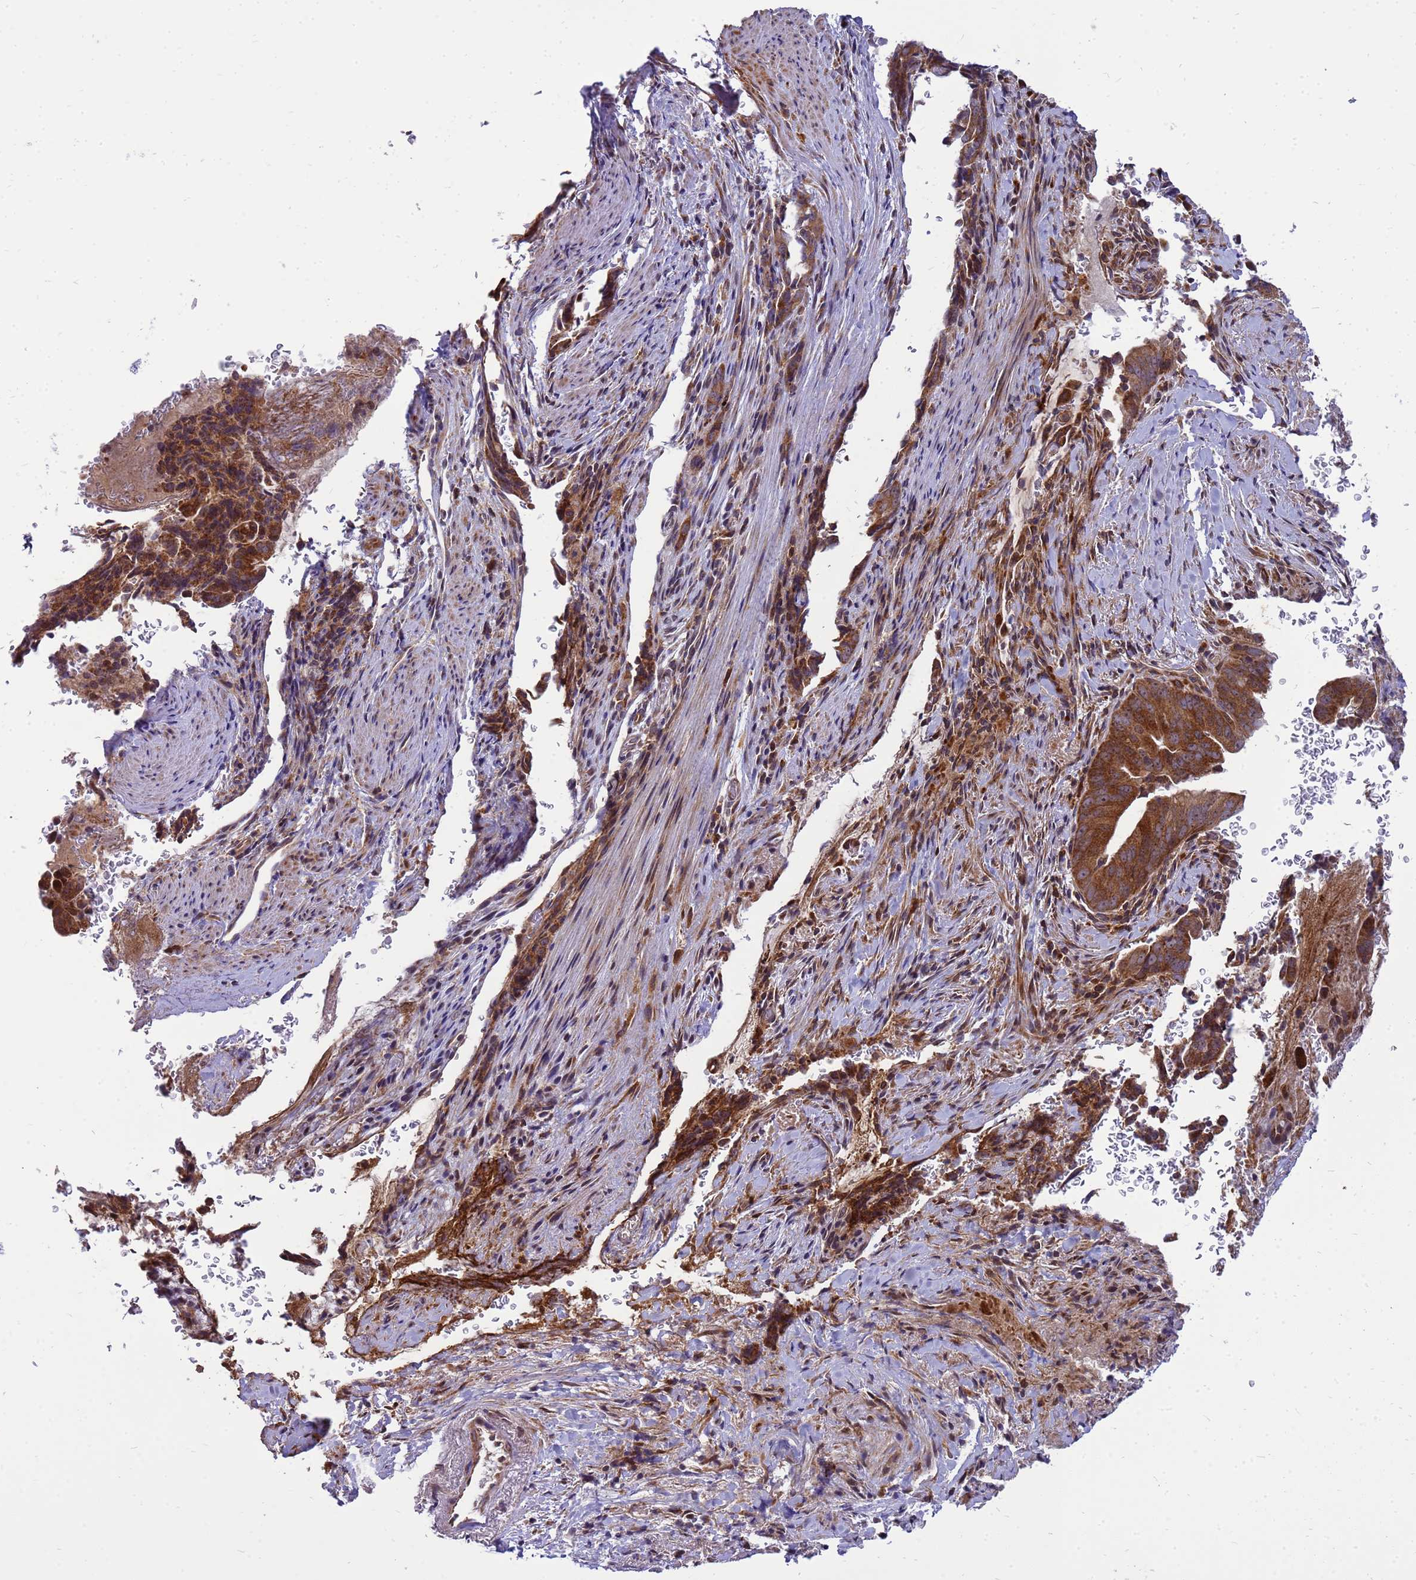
{"staining": {"intensity": "strong", "quantity": ">75%", "location": "cytoplasmic/membranous"}, "tissue": "pancreatic cancer", "cell_type": "Tumor cells", "image_type": "cancer", "snomed": [{"axis": "morphology", "description": "Adenocarcinoma, NOS"}, {"axis": "topography", "description": "Pancreas"}], "caption": "Immunohistochemistry of human pancreatic adenocarcinoma displays high levels of strong cytoplasmic/membranous staining in about >75% of tumor cells. (IHC, brightfield microscopy, high magnification).", "gene": "C12orf43", "patient": {"sex": "female", "age": 63}}